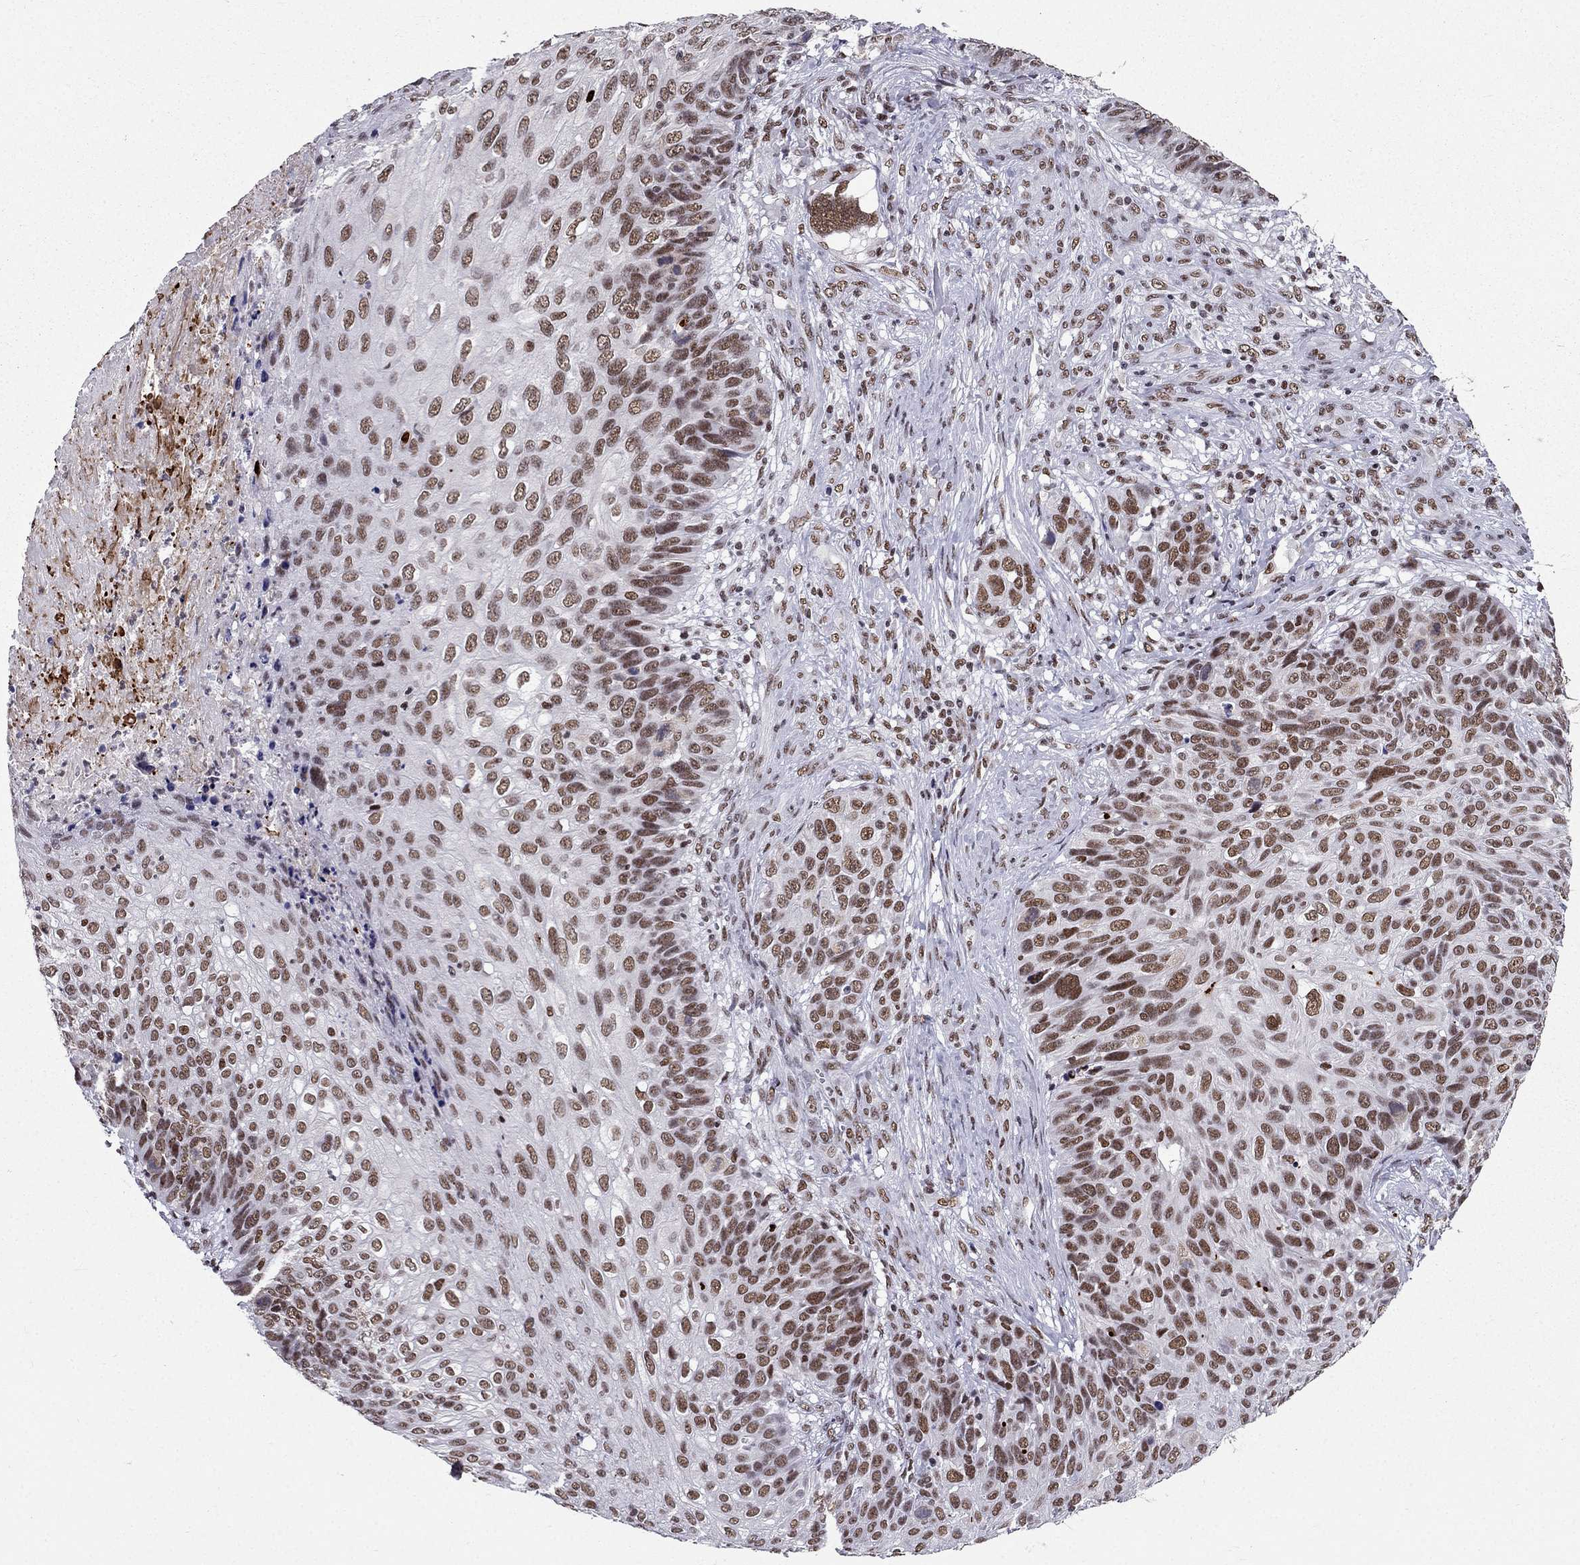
{"staining": {"intensity": "moderate", "quantity": "25%-75%", "location": "nuclear"}, "tissue": "skin cancer", "cell_type": "Tumor cells", "image_type": "cancer", "snomed": [{"axis": "morphology", "description": "Squamous cell carcinoma, NOS"}, {"axis": "topography", "description": "Skin"}], "caption": "There is medium levels of moderate nuclear expression in tumor cells of squamous cell carcinoma (skin), as demonstrated by immunohistochemical staining (brown color).", "gene": "ZNF420", "patient": {"sex": "male", "age": 92}}